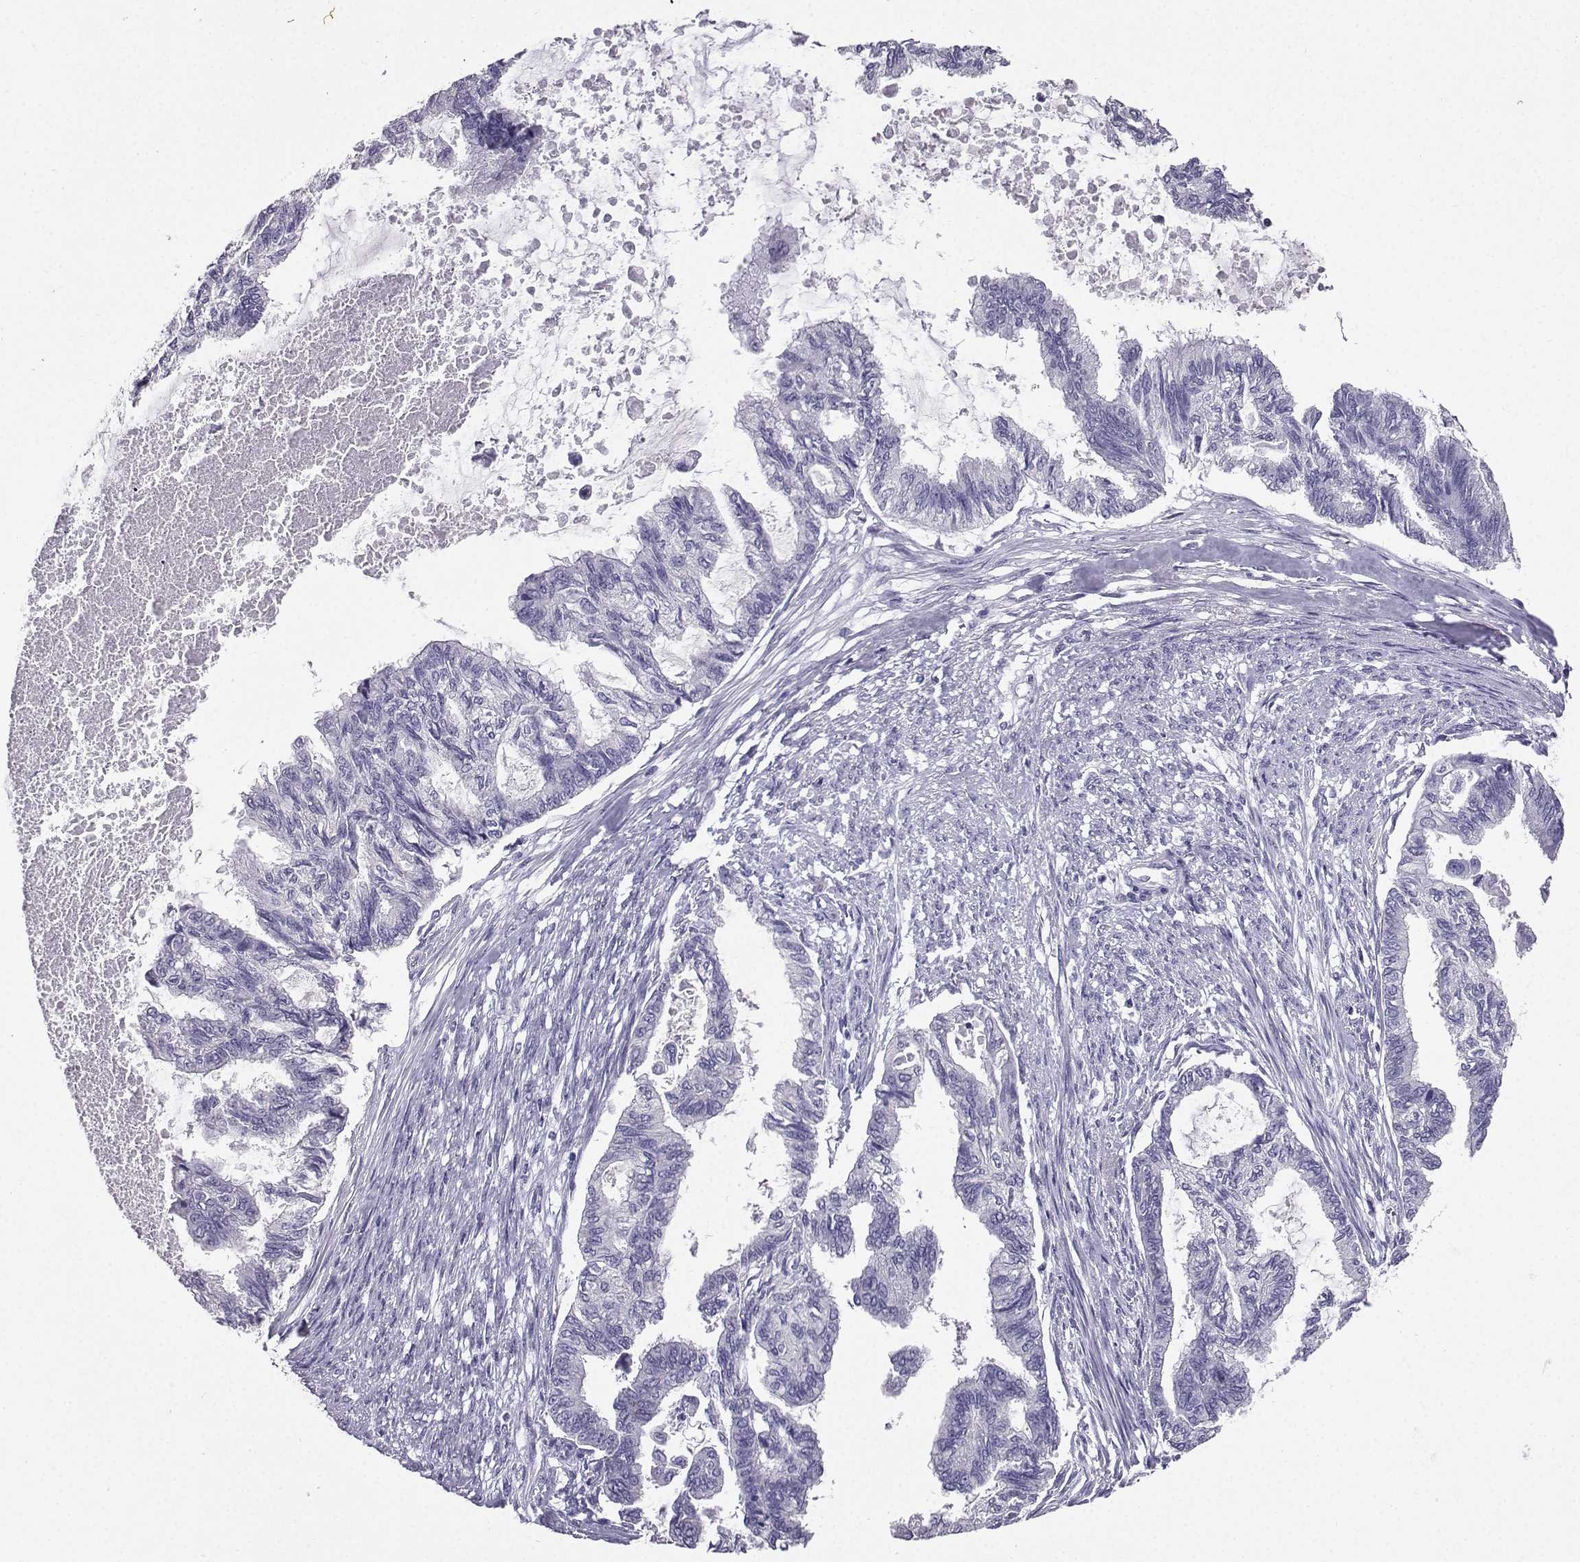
{"staining": {"intensity": "negative", "quantity": "none", "location": "none"}, "tissue": "endometrial cancer", "cell_type": "Tumor cells", "image_type": "cancer", "snomed": [{"axis": "morphology", "description": "Adenocarcinoma, NOS"}, {"axis": "topography", "description": "Endometrium"}], "caption": "High magnification brightfield microscopy of endometrial adenocarcinoma stained with DAB (brown) and counterstained with hematoxylin (blue): tumor cells show no significant positivity. (DAB immunohistochemistry visualized using brightfield microscopy, high magnification).", "gene": "SPAG11B", "patient": {"sex": "female", "age": 86}}